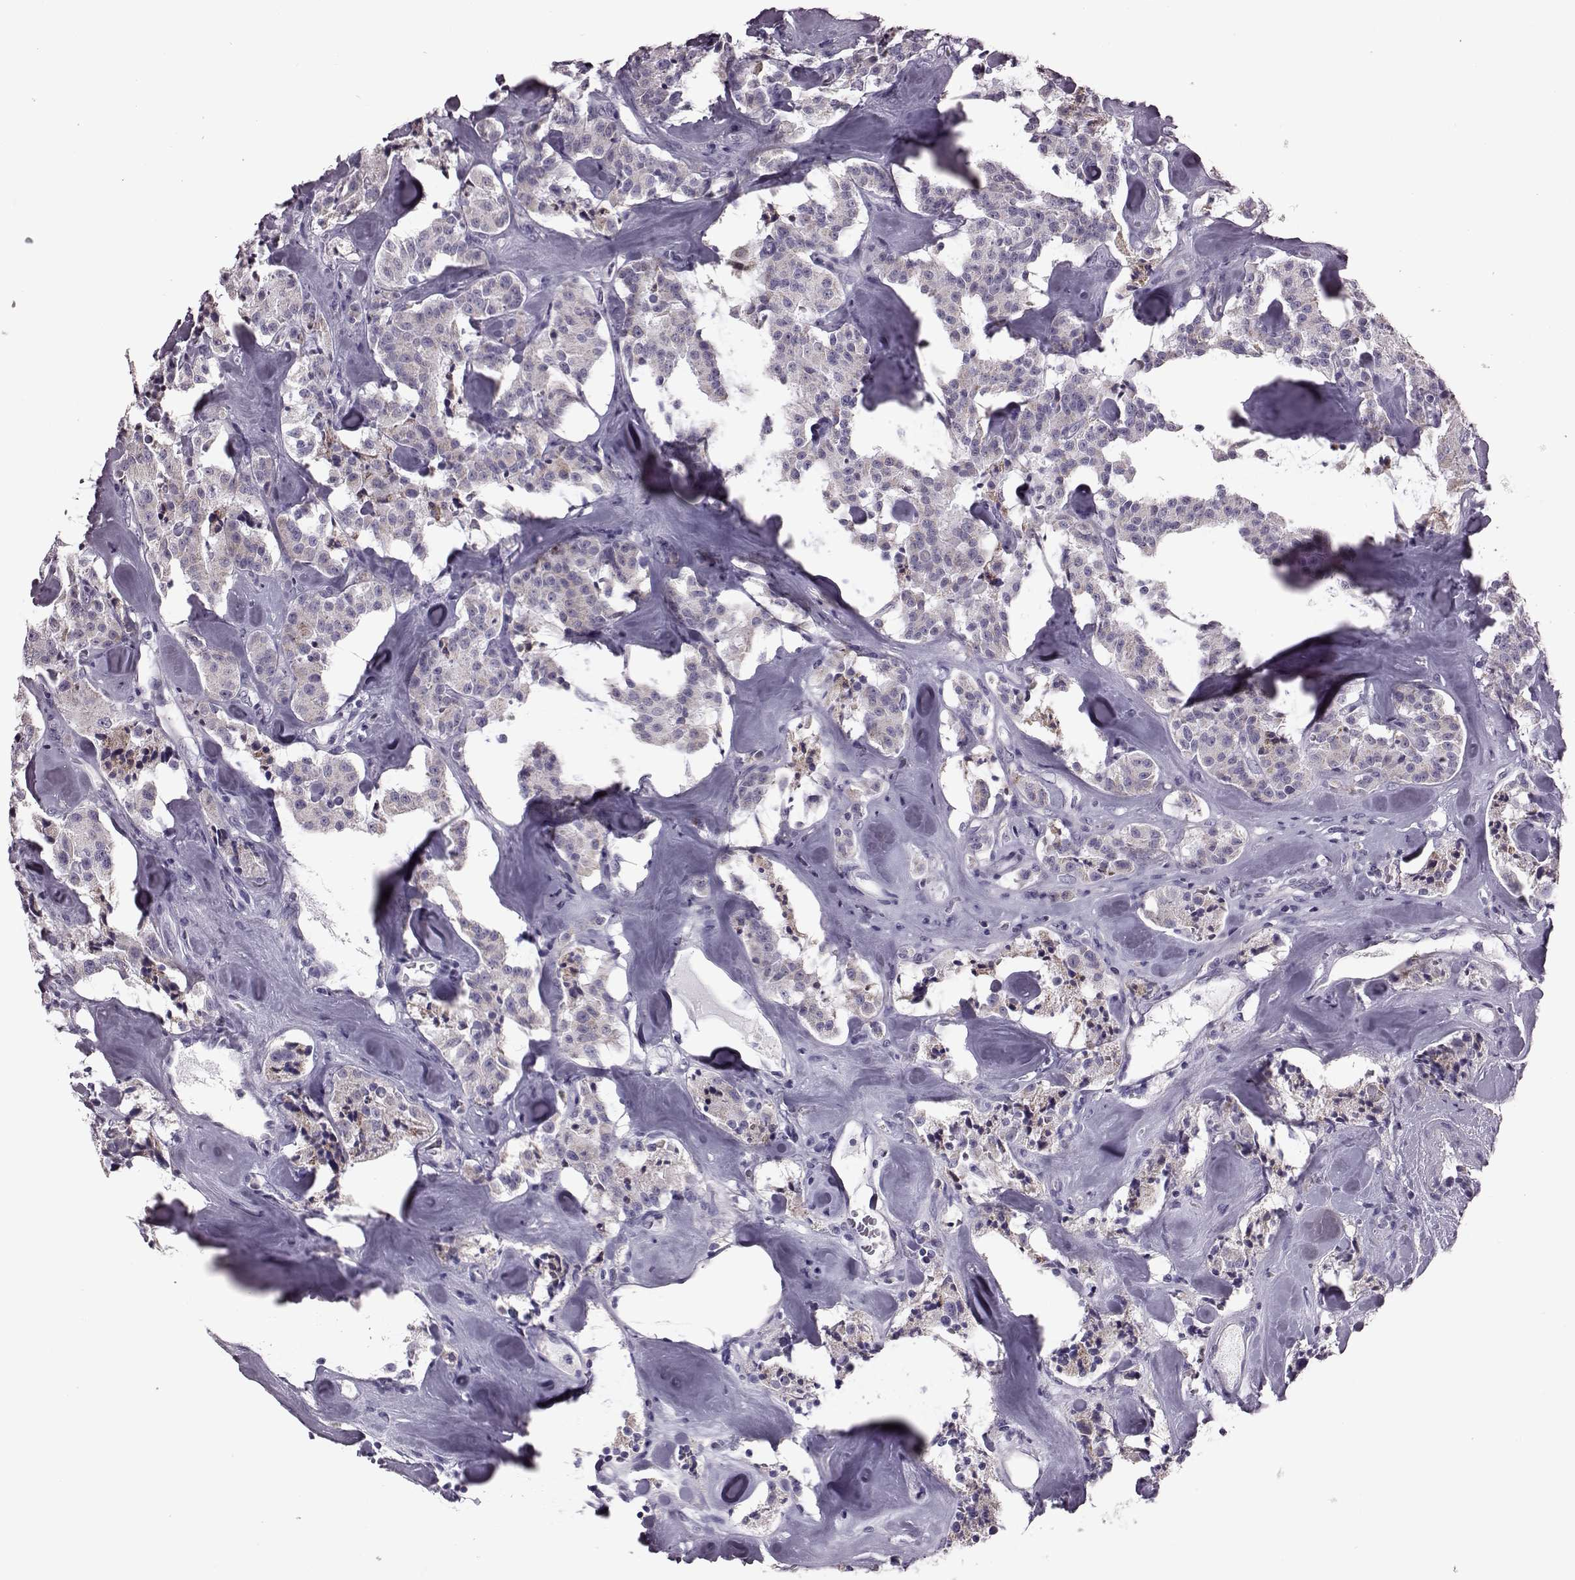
{"staining": {"intensity": "negative", "quantity": "none", "location": "none"}, "tissue": "carcinoid", "cell_type": "Tumor cells", "image_type": "cancer", "snomed": [{"axis": "morphology", "description": "Carcinoid, malignant, NOS"}, {"axis": "topography", "description": "Pancreas"}], "caption": "High power microscopy micrograph of an immunohistochemistry (IHC) histopathology image of carcinoid, revealing no significant positivity in tumor cells.", "gene": "RIMS2", "patient": {"sex": "male", "age": 41}}